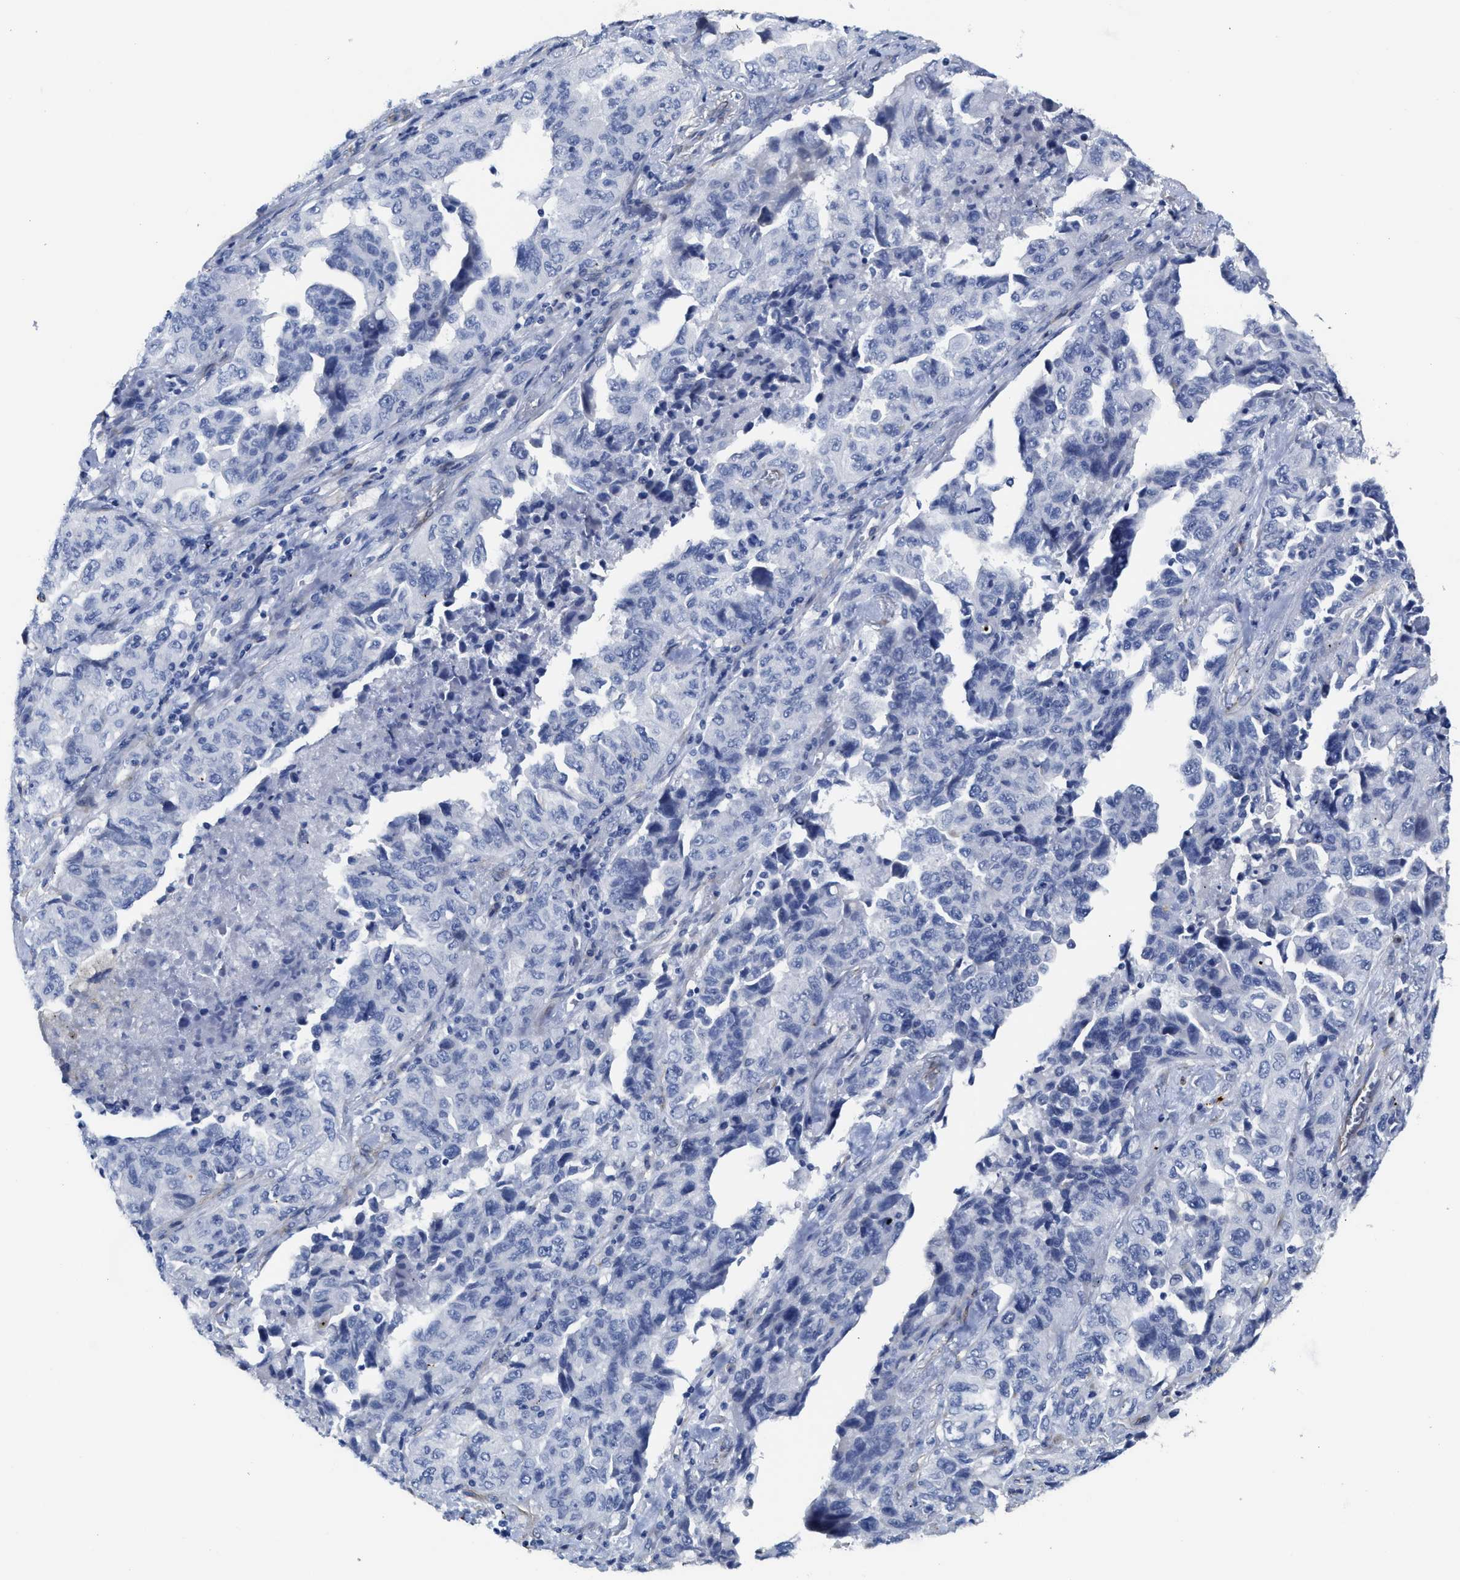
{"staining": {"intensity": "negative", "quantity": "none", "location": "none"}, "tissue": "lung cancer", "cell_type": "Tumor cells", "image_type": "cancer", "snomed": [{"axis": "morphology", "description": "Adenocarcinoma, NOS"}, {"axis": "topography", "description": "Lung"}], "caption": "Tumor cells are negative for protein expression in human lung cancer (adenocarcinoma).", "gene": "TUB", "patient": {"sex": "female", "age": 51}}